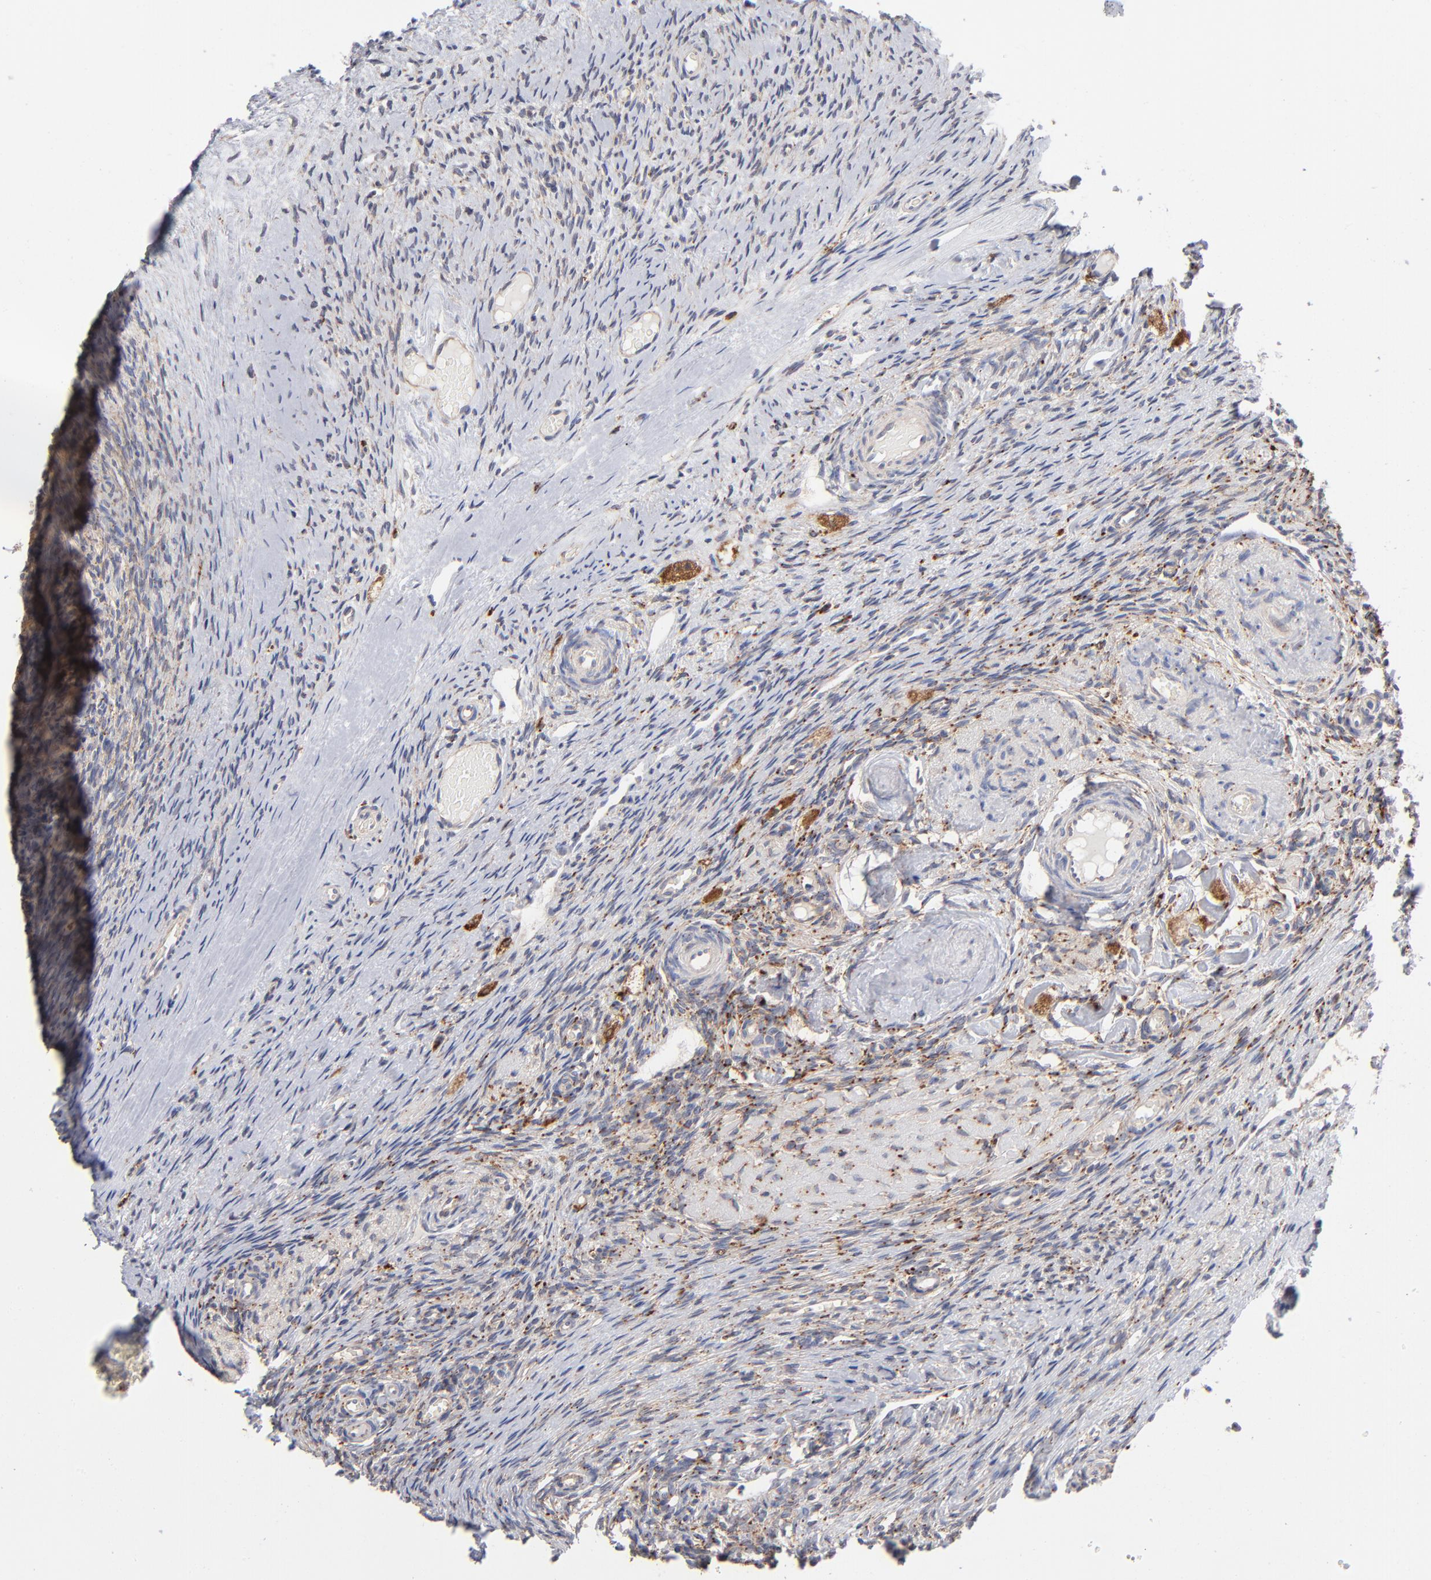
{"staining": {"intensity": "weak", "quantity": "<25%", "location": "cytoplasmic/membranous"}, "tissue": "ovary", "cell_type": "Ovarian stroma cells", "image_type": "normal", "snomed": [{"axis": "morphology", "description": "Normal tissue, NOS"}, {"axis": "topography", "description": "Ovary"}], "caption": "Immunohistochemistry of normal human ovary displays no expression in ovarian stroma cells.", "gene": "RRAGA", "patient": {"sex": "female", "age": 60}}